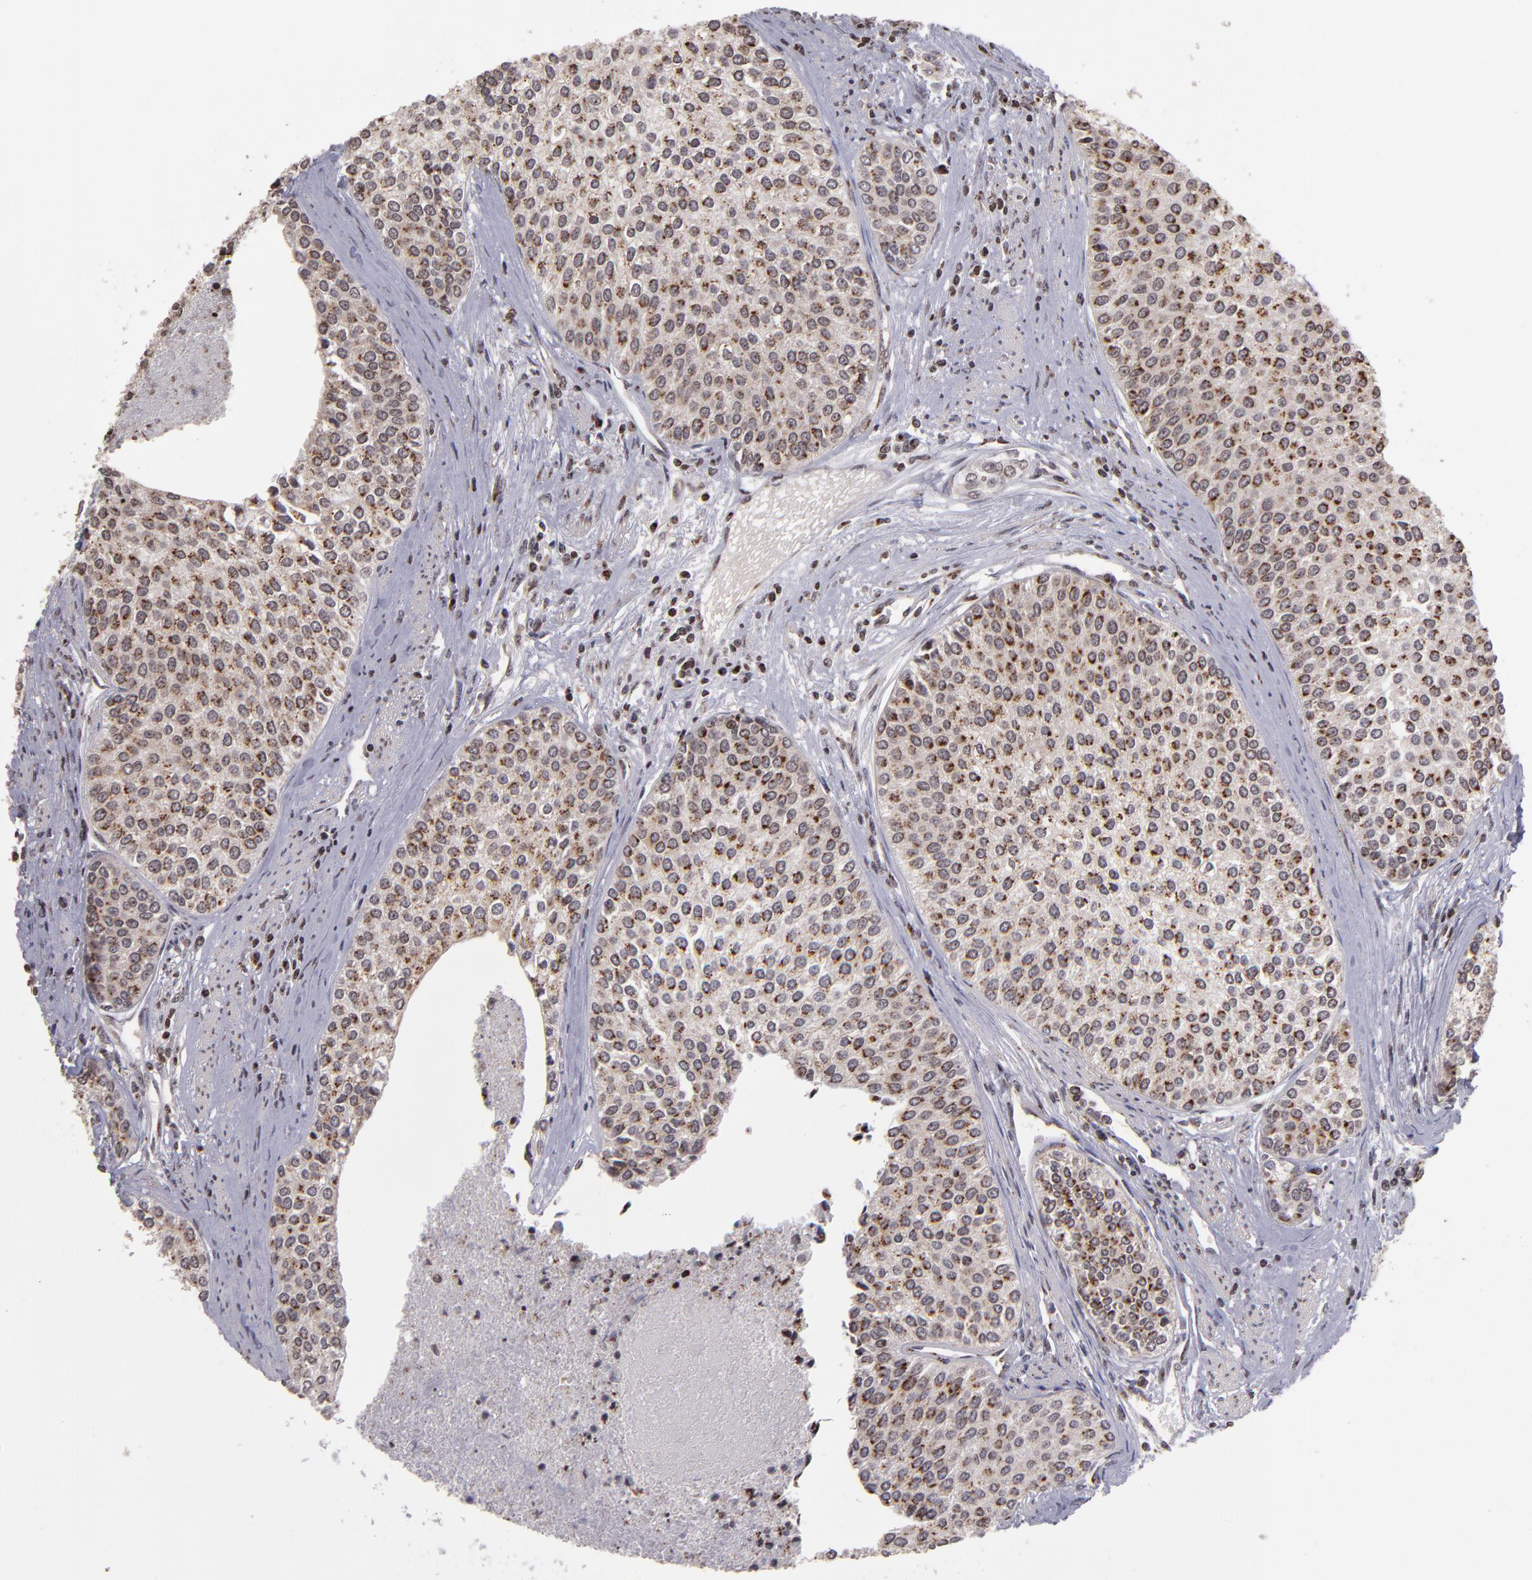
{"staining": {"intensity": "moderate", "quantity": ">75%", "location": "cytoplasmic/membranous,nuclear"}, "tissue": "urothelial cancer", "cell_type": "Tumor cells", "image_type": "cancer", "snomed": [{"axis": "morphology", "description": "Urothelial carcinoma, Low grade"}, {"axis": "topography", "description": "Urinary bladder"}], "caption": "IHC micrograph of neoplastic tissue: urothelial cancer stained using immunohistochemistry shows medium levels of moderate protein expression localized specifically in the cytoplasmic/membranous and nuclear of tumor cells, appearing as a cytoplasmic/membranous and nuclear brown color.", "gene": "CSDC2", "patient": {"sex": "female", "age": 73}}